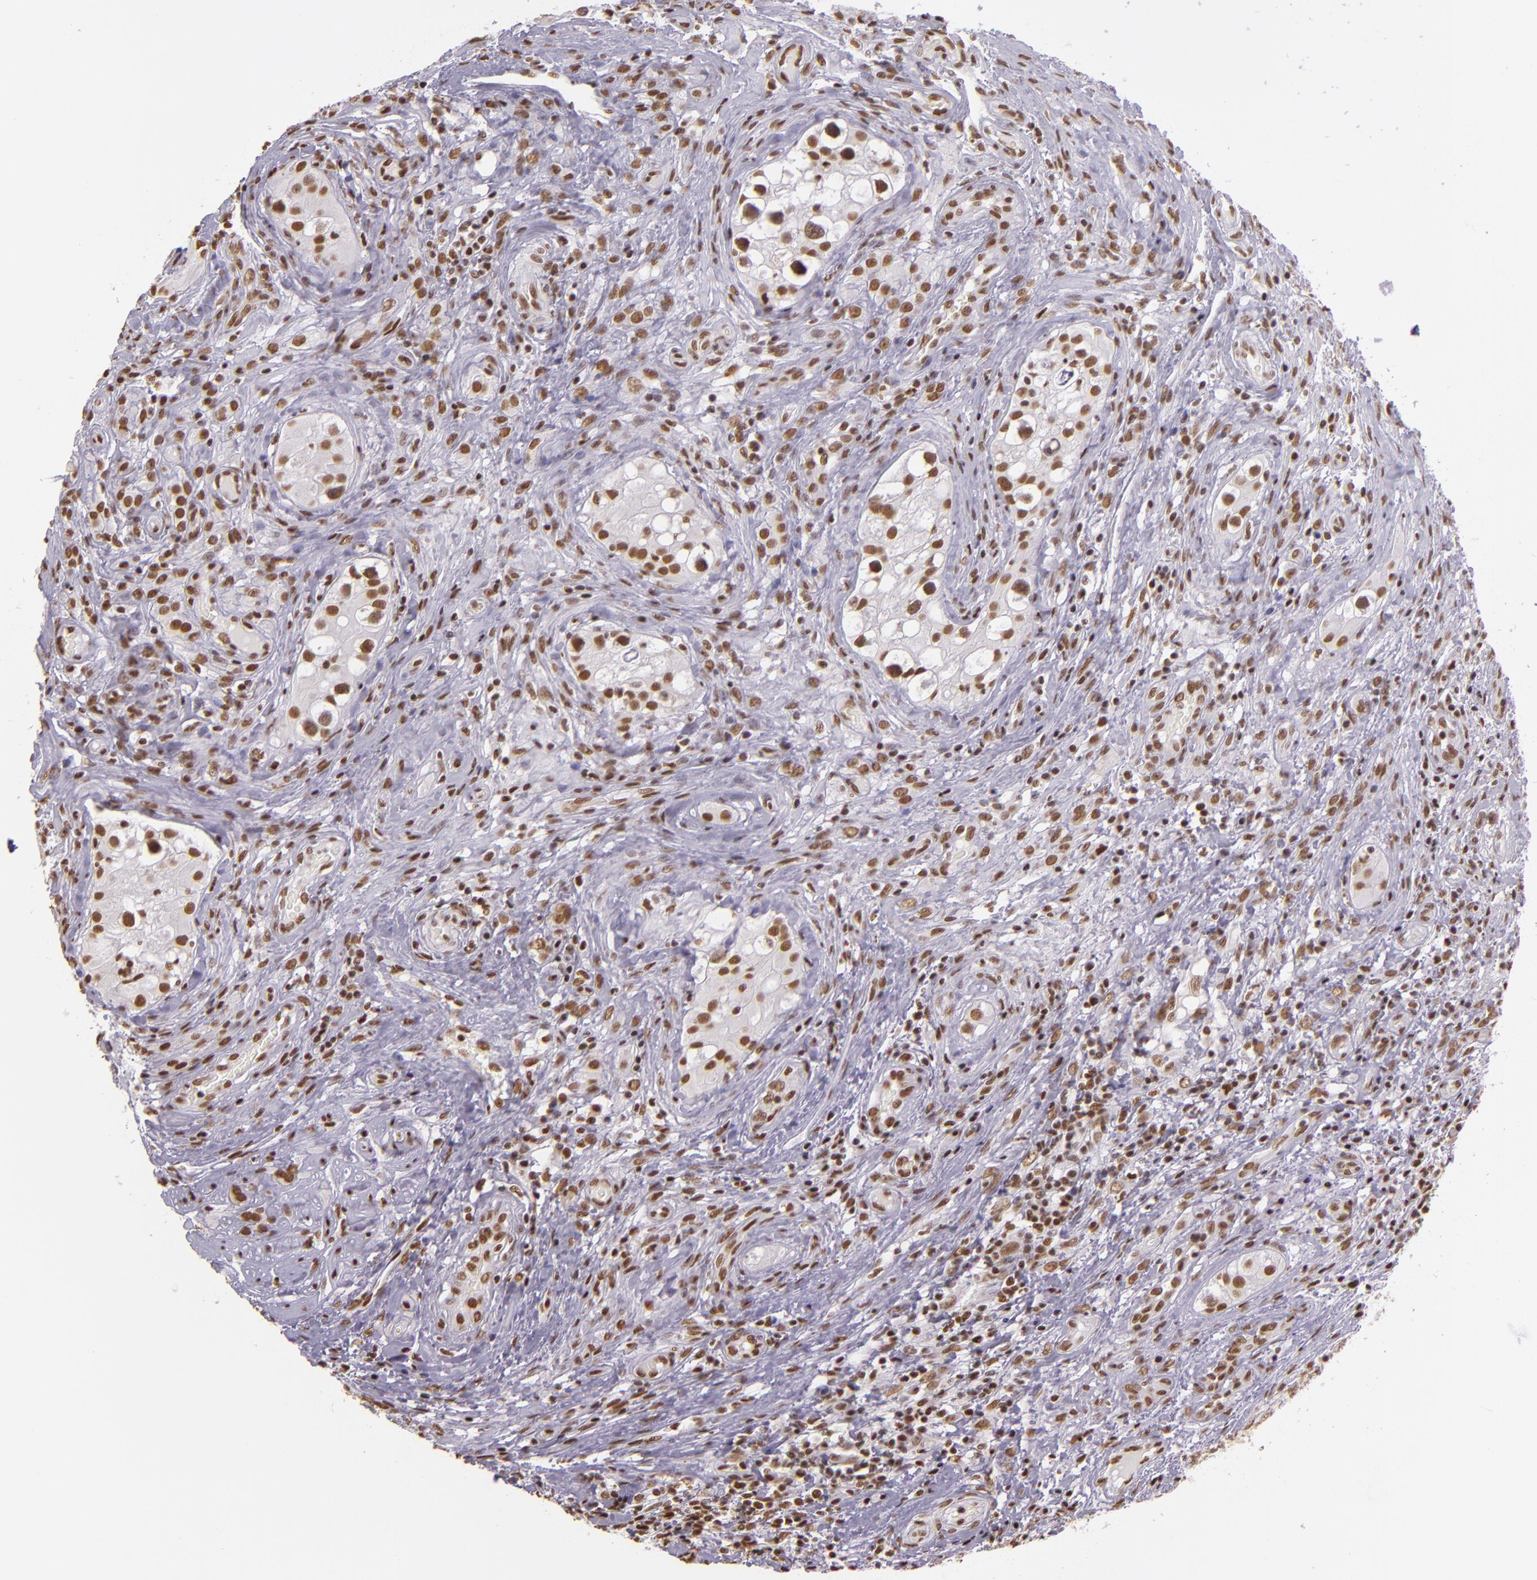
{"staining": {"intensity": "moderate", "quantity": ">75%", "location": "nuclear"}, "tissue": "testis cancer", "cell_type": "Tumor cells", "image_type": "cancer", "snomed": [{"axis": "morphology", "description": "Carcinoma, Embryonal, NOS"}, {"axis": "topography", "description": "Testis"}], "caption": "Immunohistochemical staining of testis embryonal carcinoma shows medium levels of moderate nuclear staining in approximately >75% of tumor cells.", "gene": "USF1", "patient": {"sex": "male", "age": 31}}